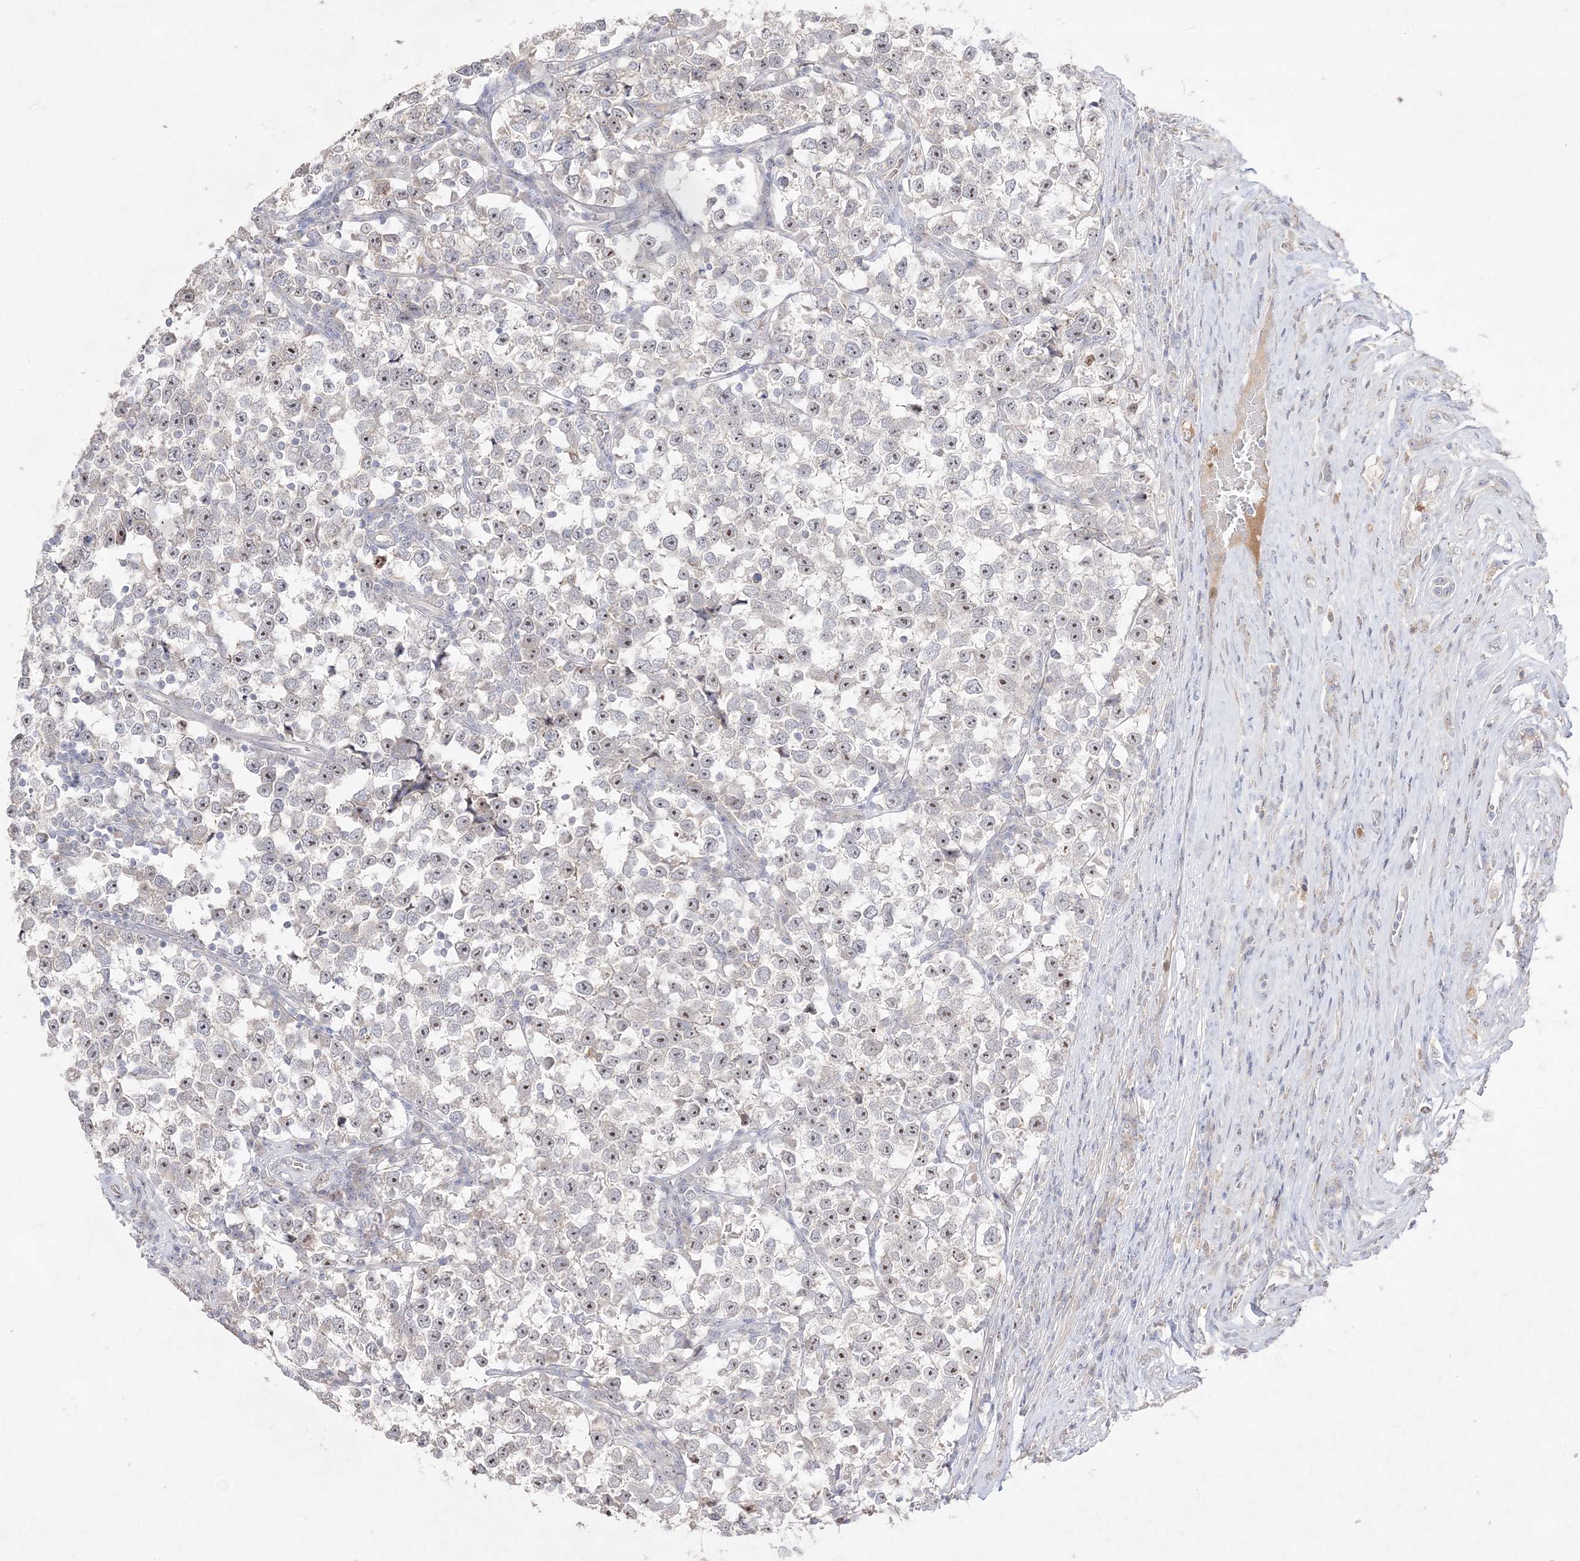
{"staining": {"intensity": "weak", "quantity": "<25%", "location": "nuclear"}, "tissue": "testis cancer", "cell_type": "Tumor cells", "image_type": "cancer", "snomed": [{"axis": "morphology", "description": "Normal tissue, NOS"}, {"axis": "morphology", "description": "Seminoma, NOS"}, {"axis": "topography", "description": "Testis"}], "caption": "Immunohistochemistry (IHC) micrograph of neoplastic tissue: testis seminoma stained with DAB (3,3'-diaminobenzidine) reveals no significant protein staining in tumor cells.", "gene": "NOP16", "patient": {"sex": "male", "age": 43}}